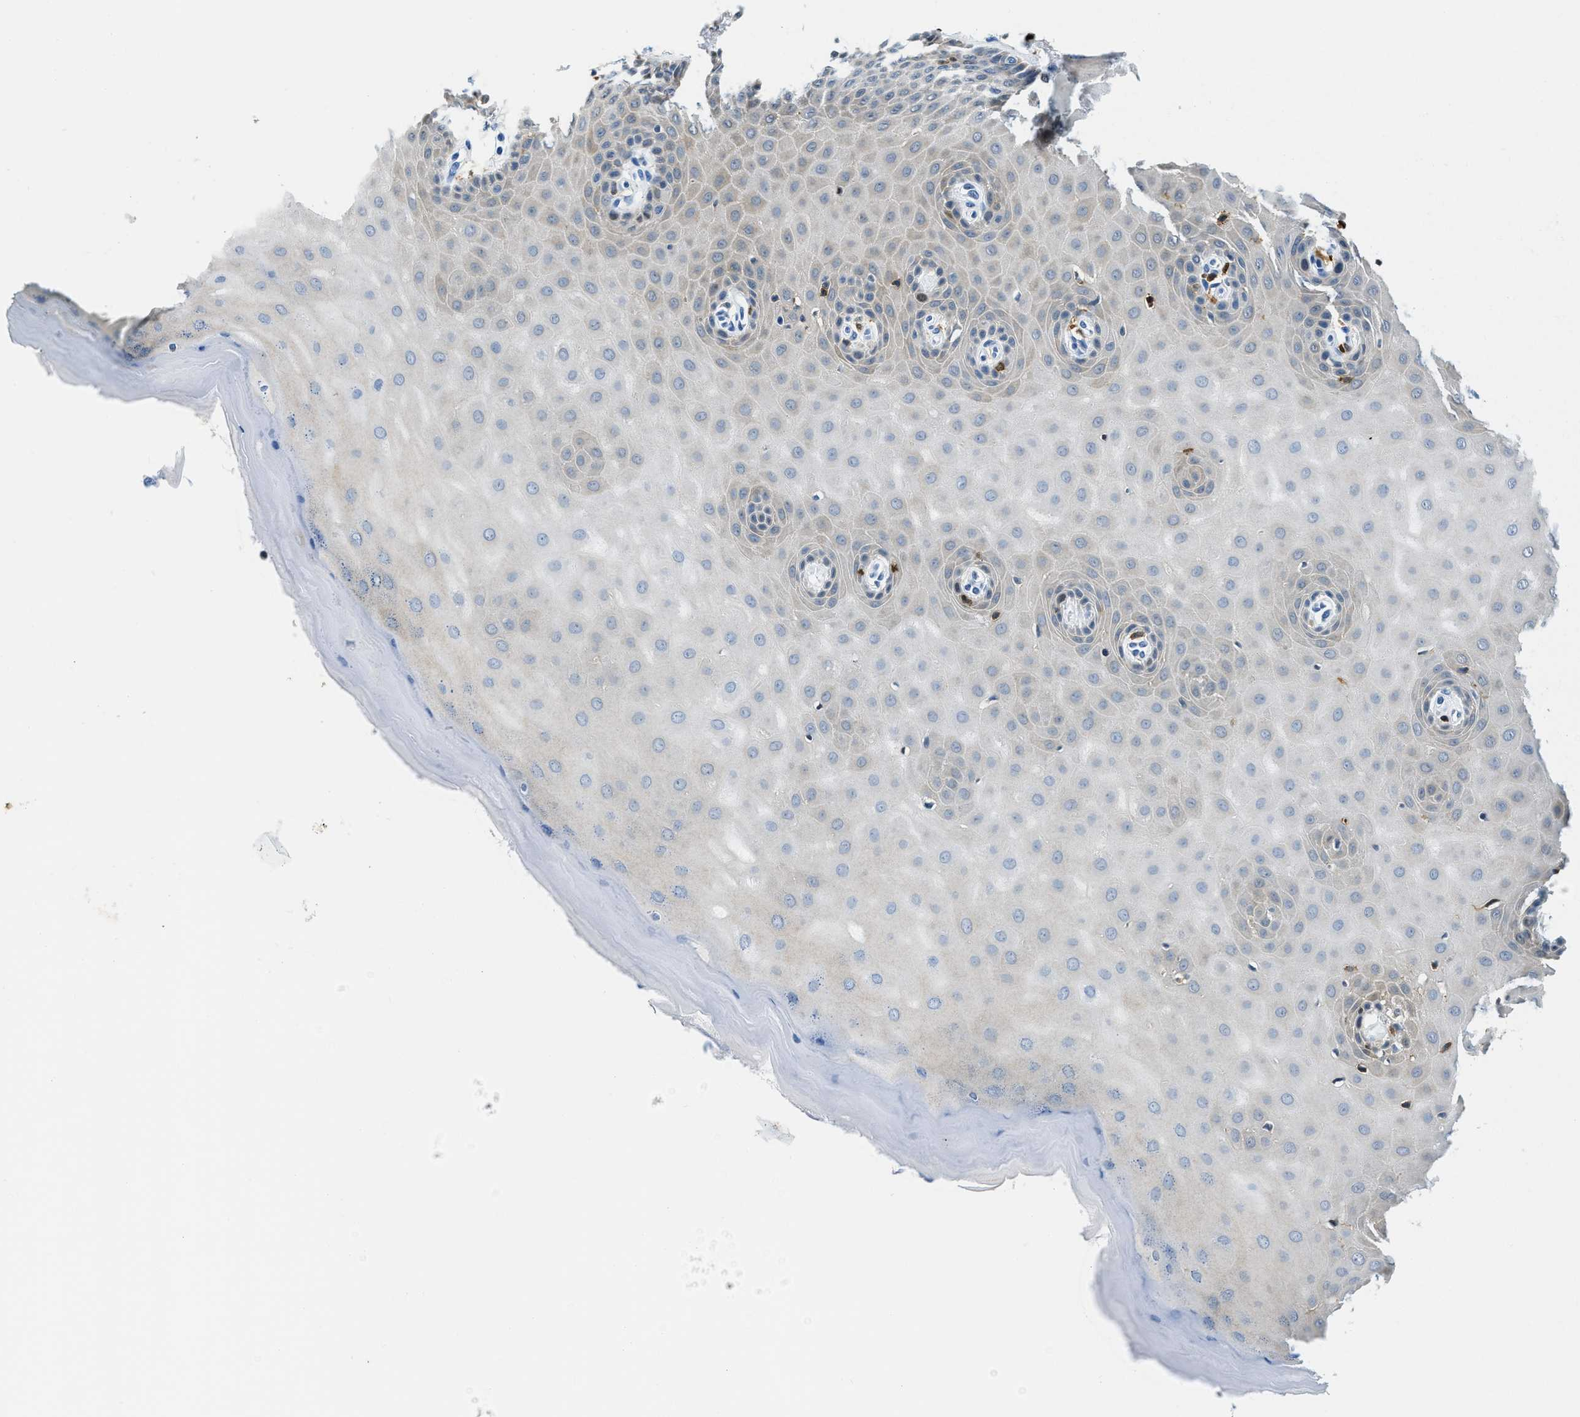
{"staining": {"intensity": "negative", "quantity": "none", "location": "none"}, "tissue": "cervix", "cell_type": "Glandular cells", "image_type": "normal", "snomed": [{"axis": "morphology", "description": "Normal tissue, NOS"}, {"axis": "topography", "description": "Cervix"}], "caption": "Immunohistochemistry micrograph of unremarkable human cervix stained for a protein (brown), which demonstrates no expression in glandular cells.", "gene": "CAPG", "patient": {"sex": "female", "age": 55}}